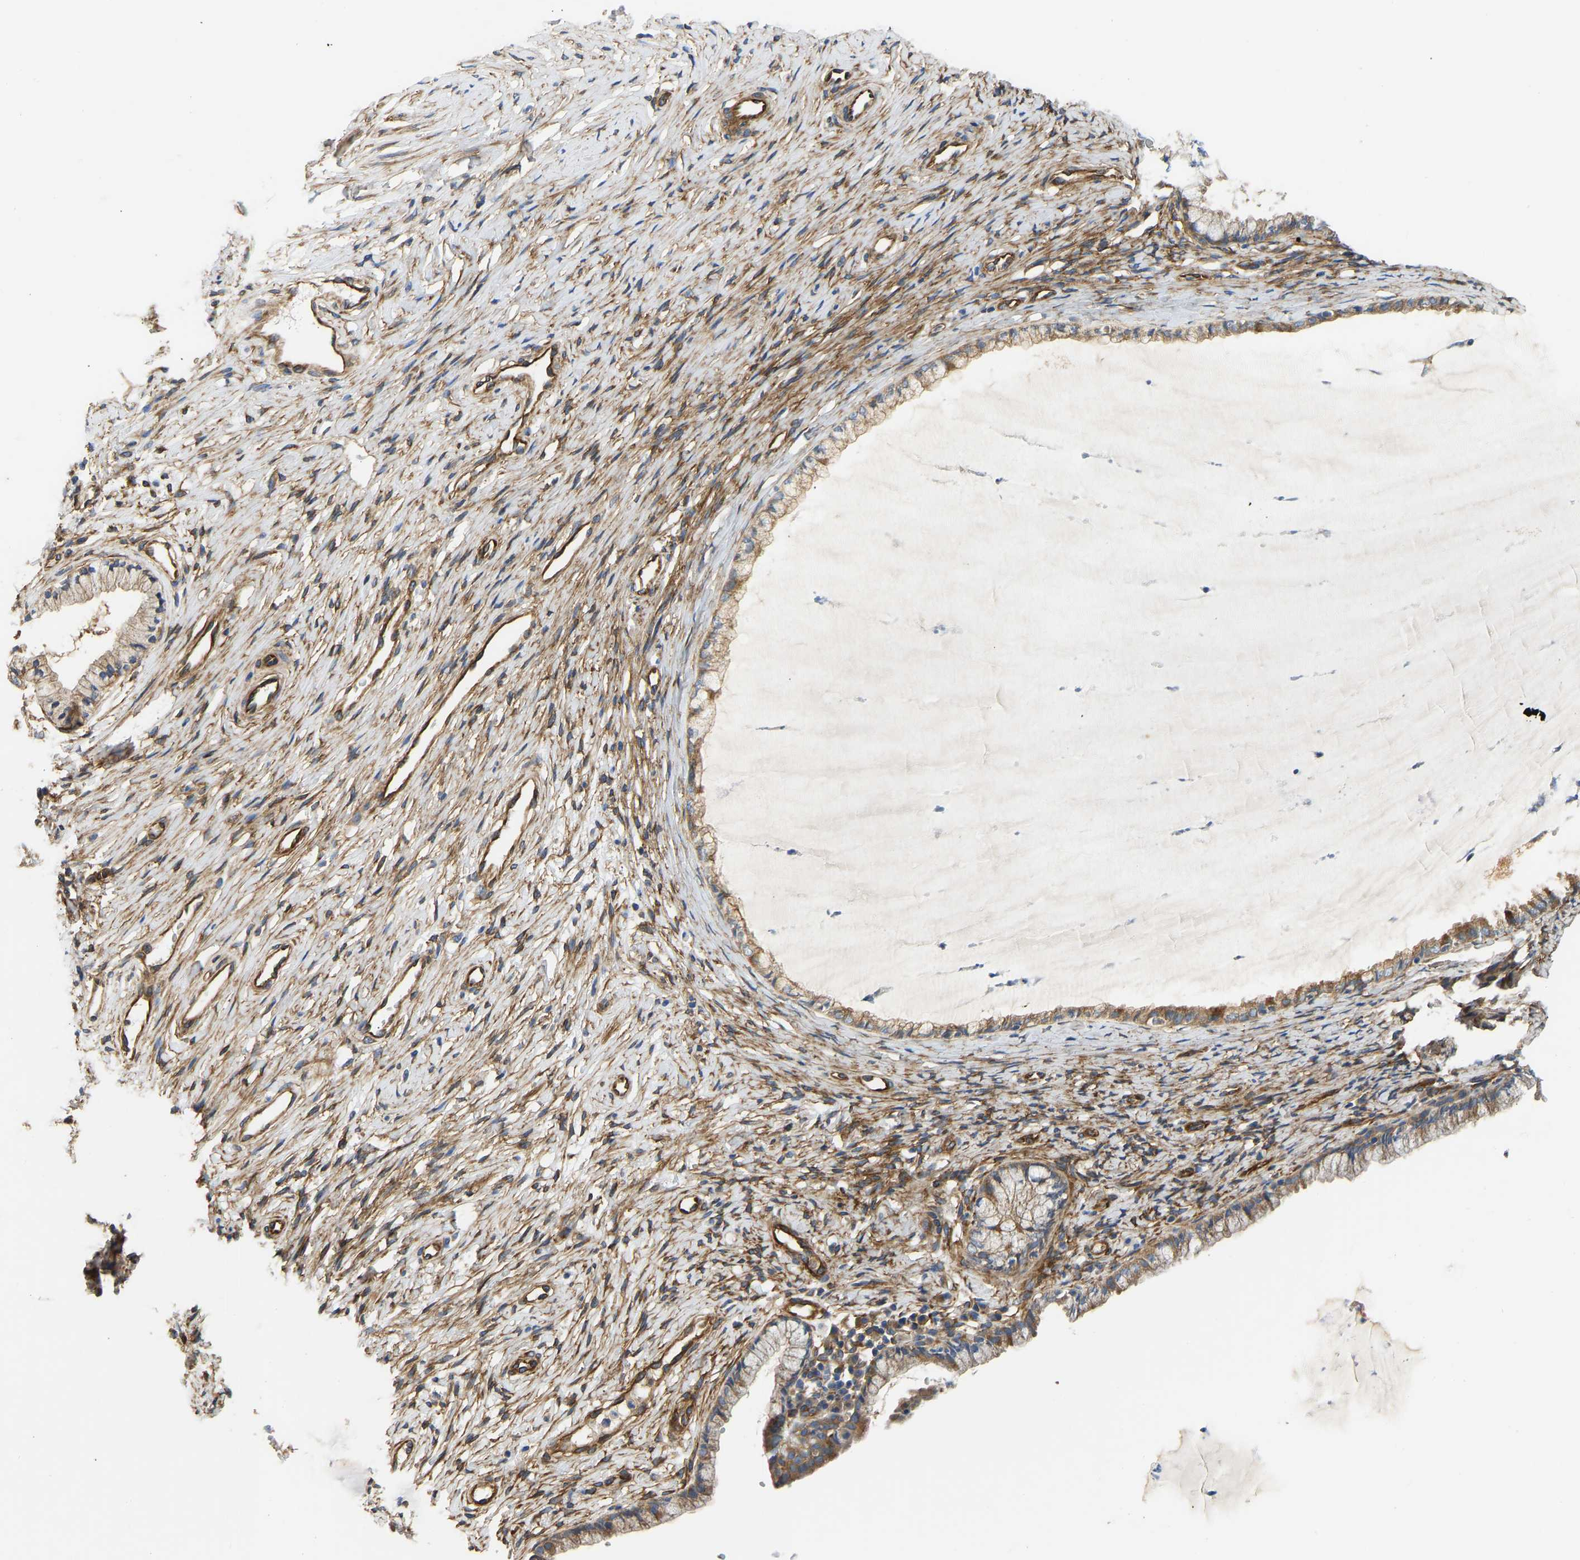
{"staining": {"intensity": "moderate", "quantity": ">75%", "location": "cytoplasmic/membranous"}, "tissue": "cervix", "cell_type": "Glandular cells", "image_type": "normal", "snomed": [{"axis": "morphology", "description": "Normal tissue, NOS"}, {"axis": "topography", "description": "Cervix"}], "caption": "Cervix stained with immunohistochemistry (IHC) demonstrates moderate cytoplasmic/membranous positivity in about >75% of glandular cells. (IHC, brightfield microscopy, high magnification).", "gene": "MYO1C", "patient": {"sex": "female", "age": 77}}